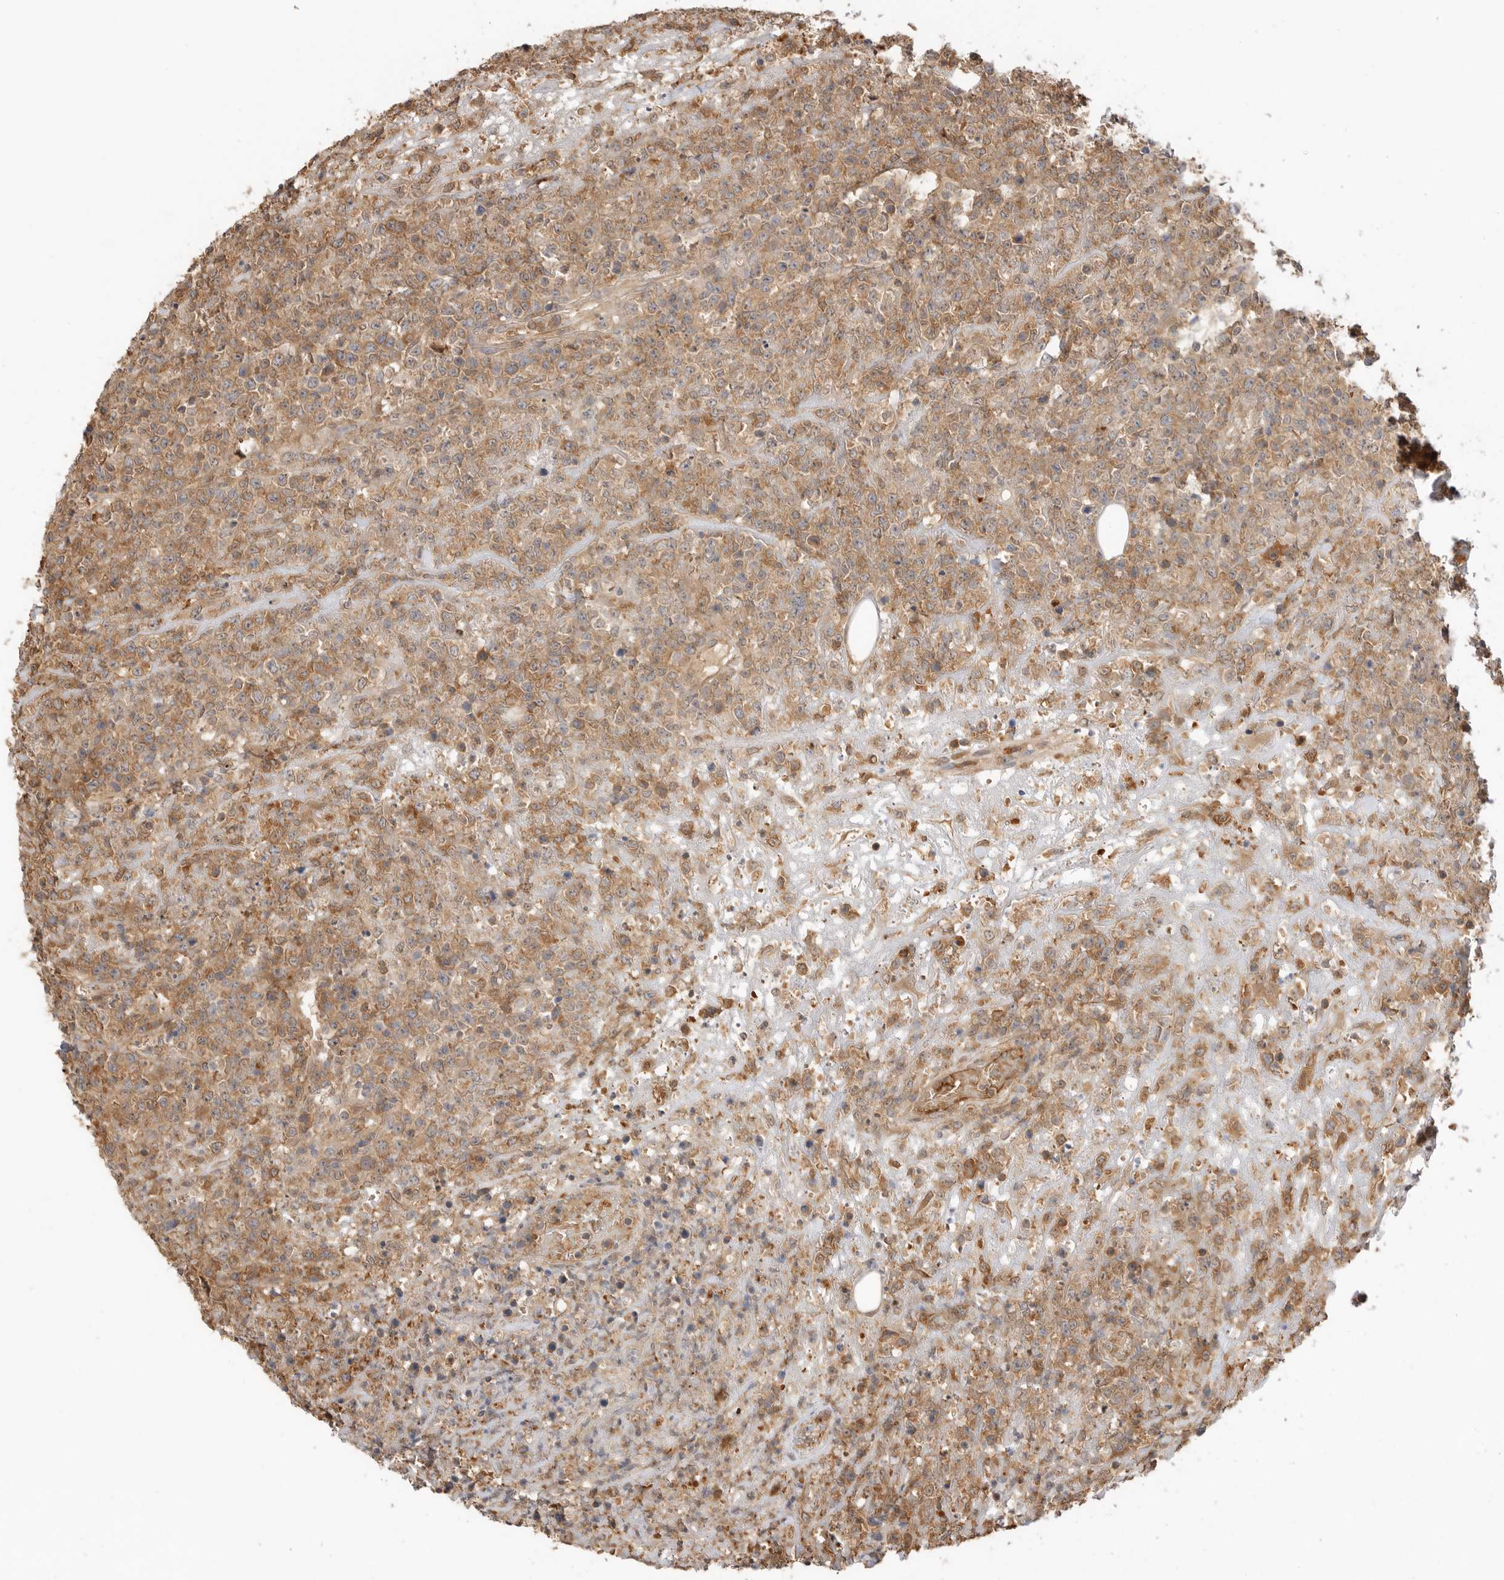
{"staining": {"intensity": "weak", "quantity": ">75%", "location": "cytoplasmic/membranous"}, "tissue": "lymphoma", "cell_type": "Tumor cells", "image_type": "cancer", "snomed": [{"axis": "morphology", "description": "Malignant lymphoma, non-Hodgkin's type, High grade"}, {"axis": "topography", "description": "Colon"}], "caption": "Immunohistochemical staining of human lymphoma reveals low levels of weak cytoplasmic/membranous expression in about >75% of tumor cells. The staining was performed using DAB (3,3'-diaminobenzidine) to visualize the protein expression in brown, while the nuclei were stained in blue with hematoxylin (Magnification: 20x).", "gene": "CLDN12", "patient": {"sex": "female", "age": 53}}